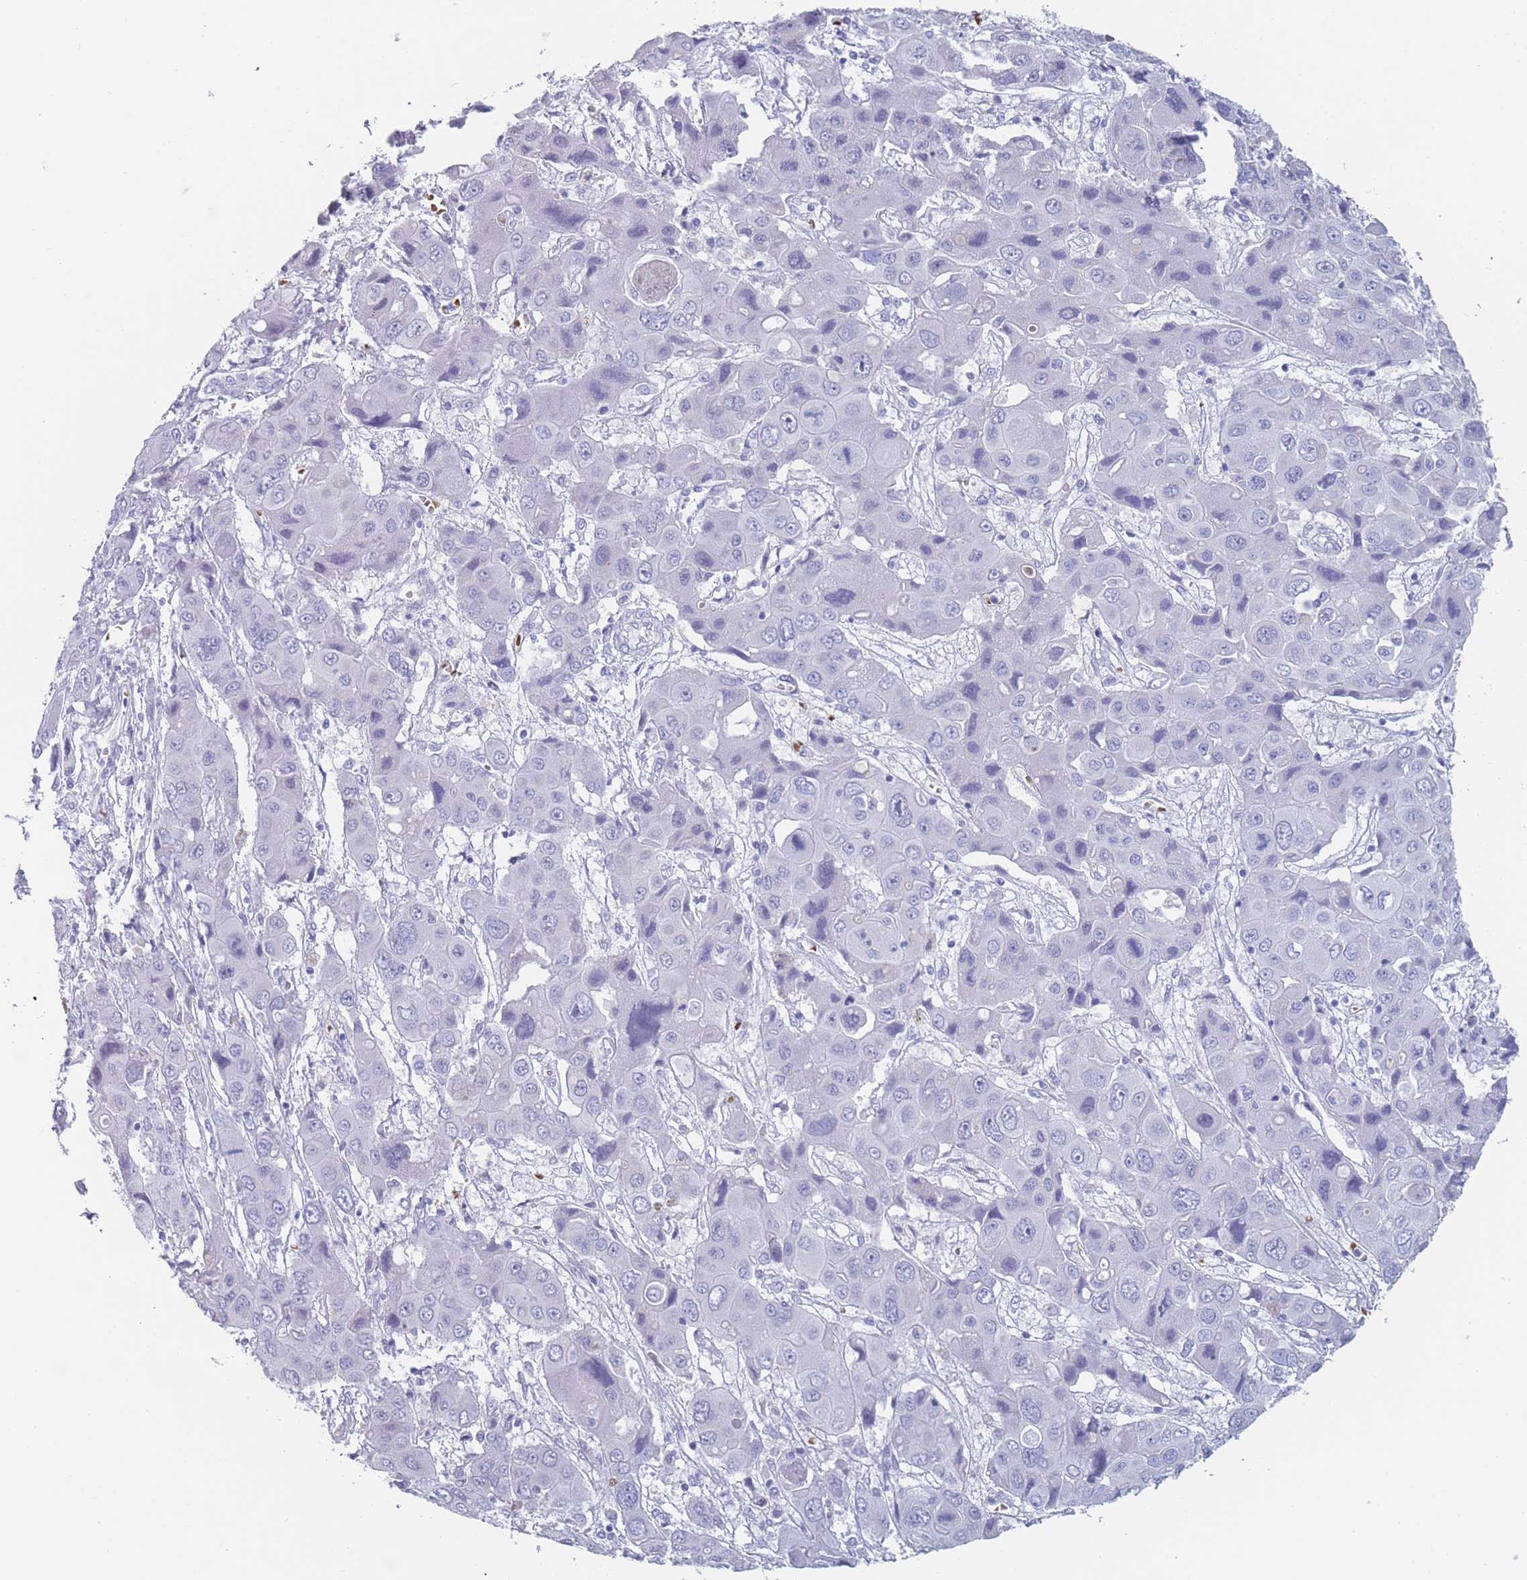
{"staining": {"intensity": "negative", "quantity": "none", "location": "none"}, "tissue": "liver cancer", "cell_type": "Tumor cells", "image_type": "cancer", "snomed": [{"axis": "morphology", "description": "Cholangiocarcinoma"}, {"axis": "topography", "description": "Liver"}], "caption": "Immunohistochemical staining of human liver cholangiocarcinoma reveals no significant staining in tumor cells.", "gene": "OR5D16", "patient": {"sex": "male", "age": 67}}